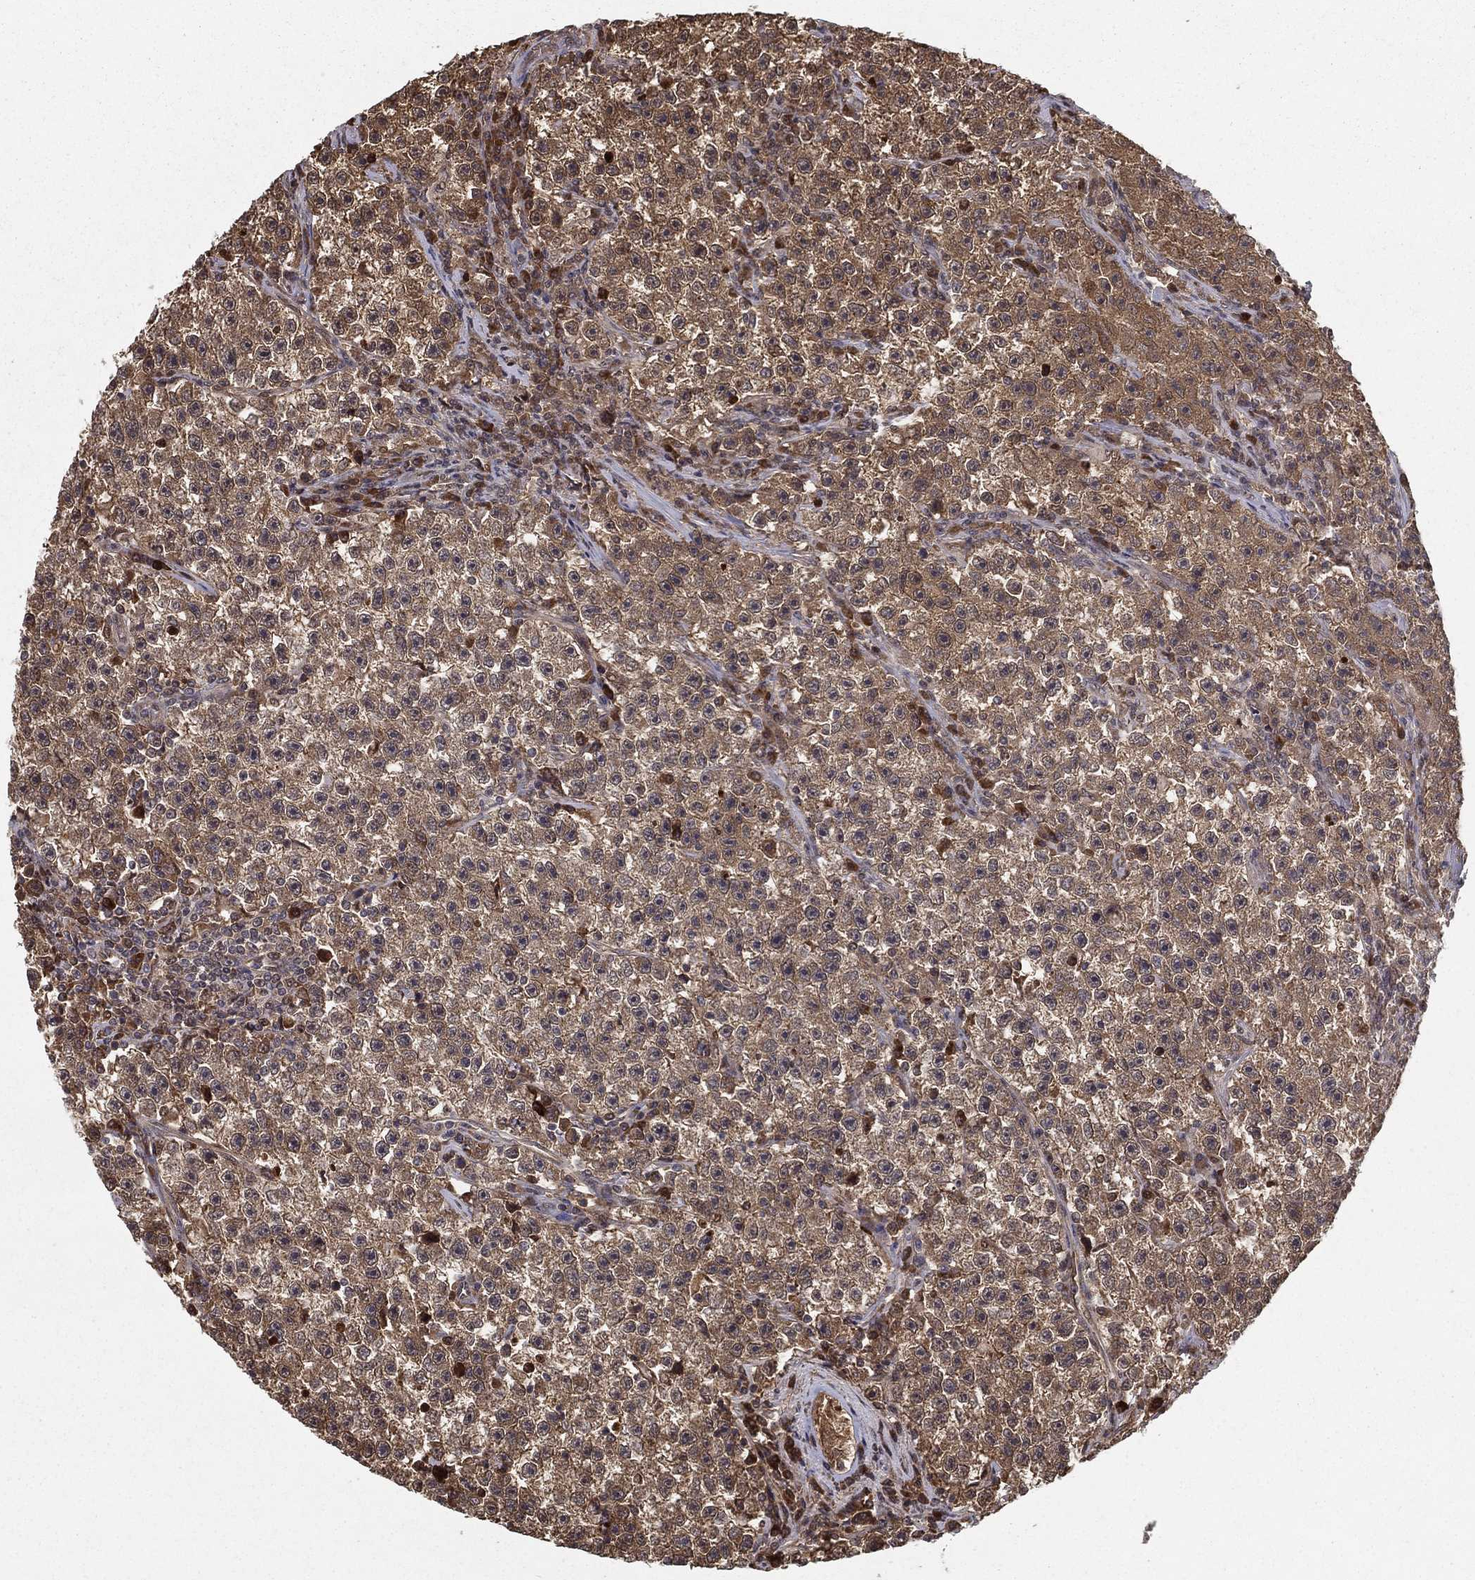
{"staining": {"intensity": "moderate", "quantity": ">75%", "location": "cytoplasmic/membranous"}, "tissue": "testis cancer", "cell_type": "Tumor cells", "image_type": "cancer", "snomed": [{"axis": "morphology", "description": "Seminoma, NOS"}, {"axis": "topography", "description": "Testis"}], "caption": "Immunohistochemical staining of testis cancer (seminoma) exhibits medium levels of moderate cytoplasmic/membranous expression in about >75% of tumor cells.", "gene": "SLC6A6", "patient": {"sex": "male", "age": 22}}